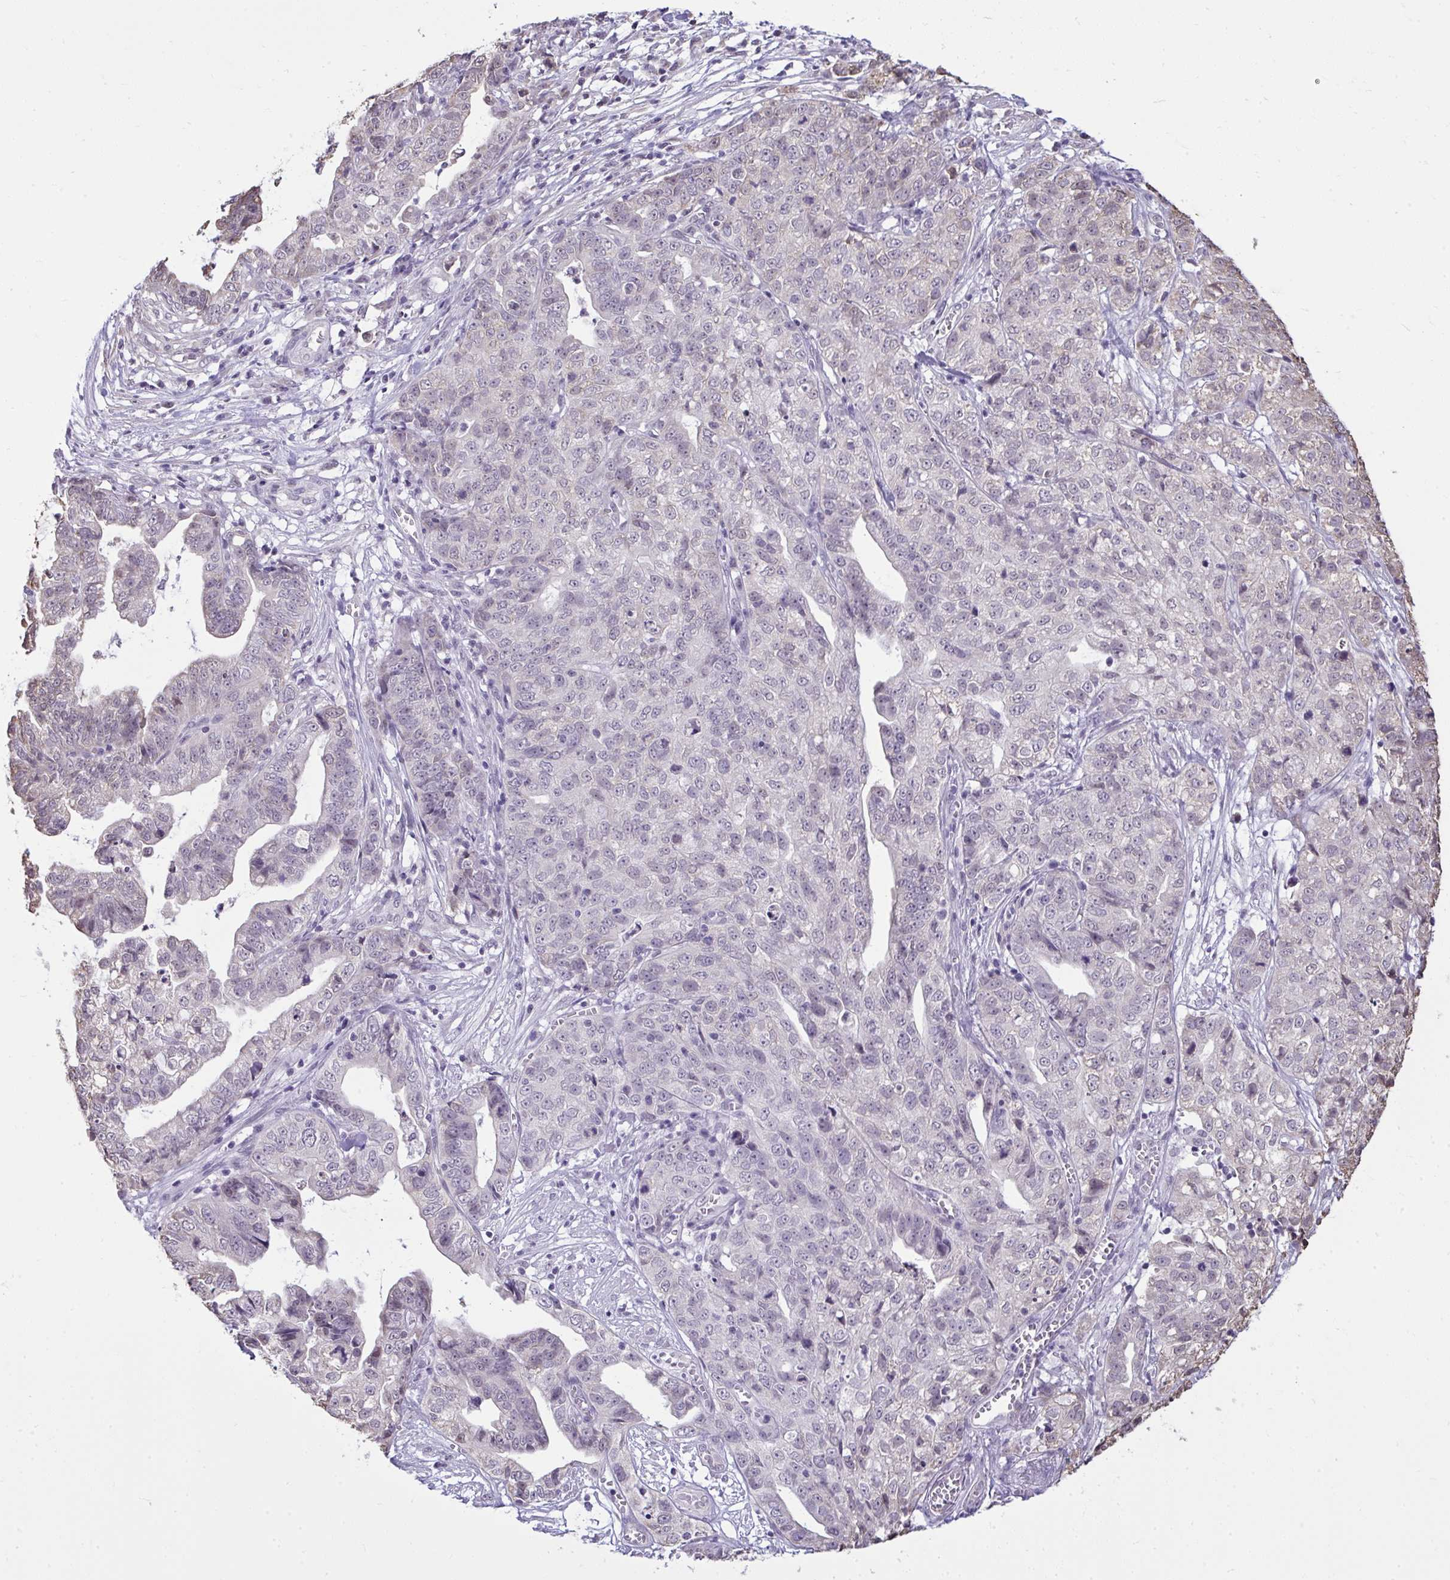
{"staining": {"intensity": "negative", "quantity": "none", "location": "none"}, "tissue": "stomach cancer", "cell_type": "Tumor cells", "image_type": "cancer", "snomed": [{"axis": "morphology", "description": "Adenocarcinoma, NOS"}, {"axis": "topography", "description": "Stomach, upper"}], "caption": "Photomicrograph shows no protein staining in tumor cells of stomach cancer (adenocarcinoma) tissue.", "gene": "NPPA", "patient": {"sex": "female", "age": 67}}